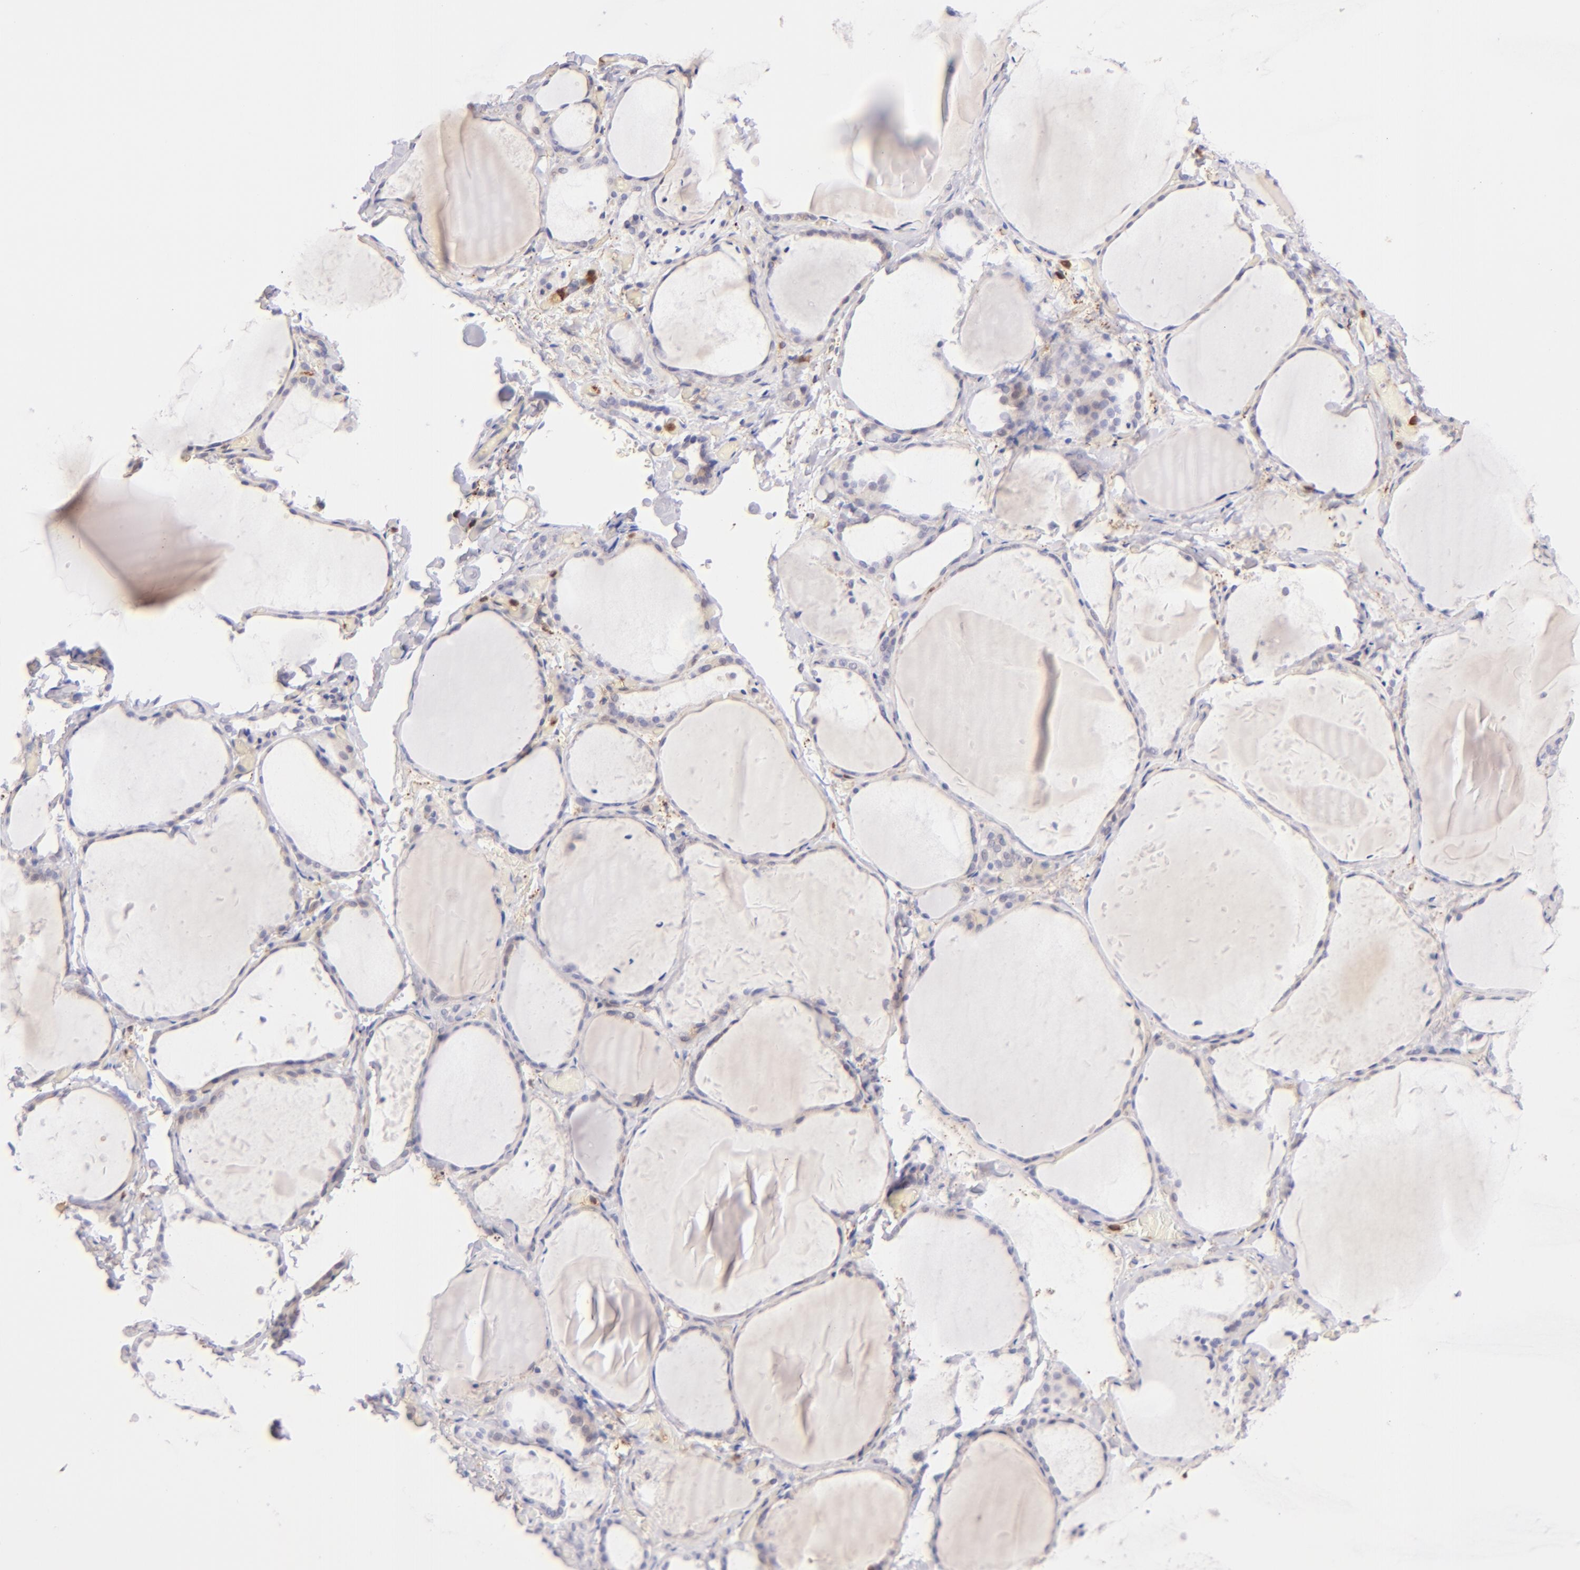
{"staining": {"intensity": "weak", "quantity": "<25%", "location": "cytoplasmic/membranous"}, "tissue": "thyroid gland", "cell_type": "Glandular cells", "image_type": "normal", "snomed": [{"axis": "morphology", "description": "Normal tissue, NOS"}, {"axis": "topography", "description": "Thyroid gland"}], "caption": "A high-resolution micrograph shows IHC staining of unremarkable thyroid gland, which exhibits no significant staining in glandular cells.", "gene": "BTK", "patient": {"sex": "female", "age": 22}}